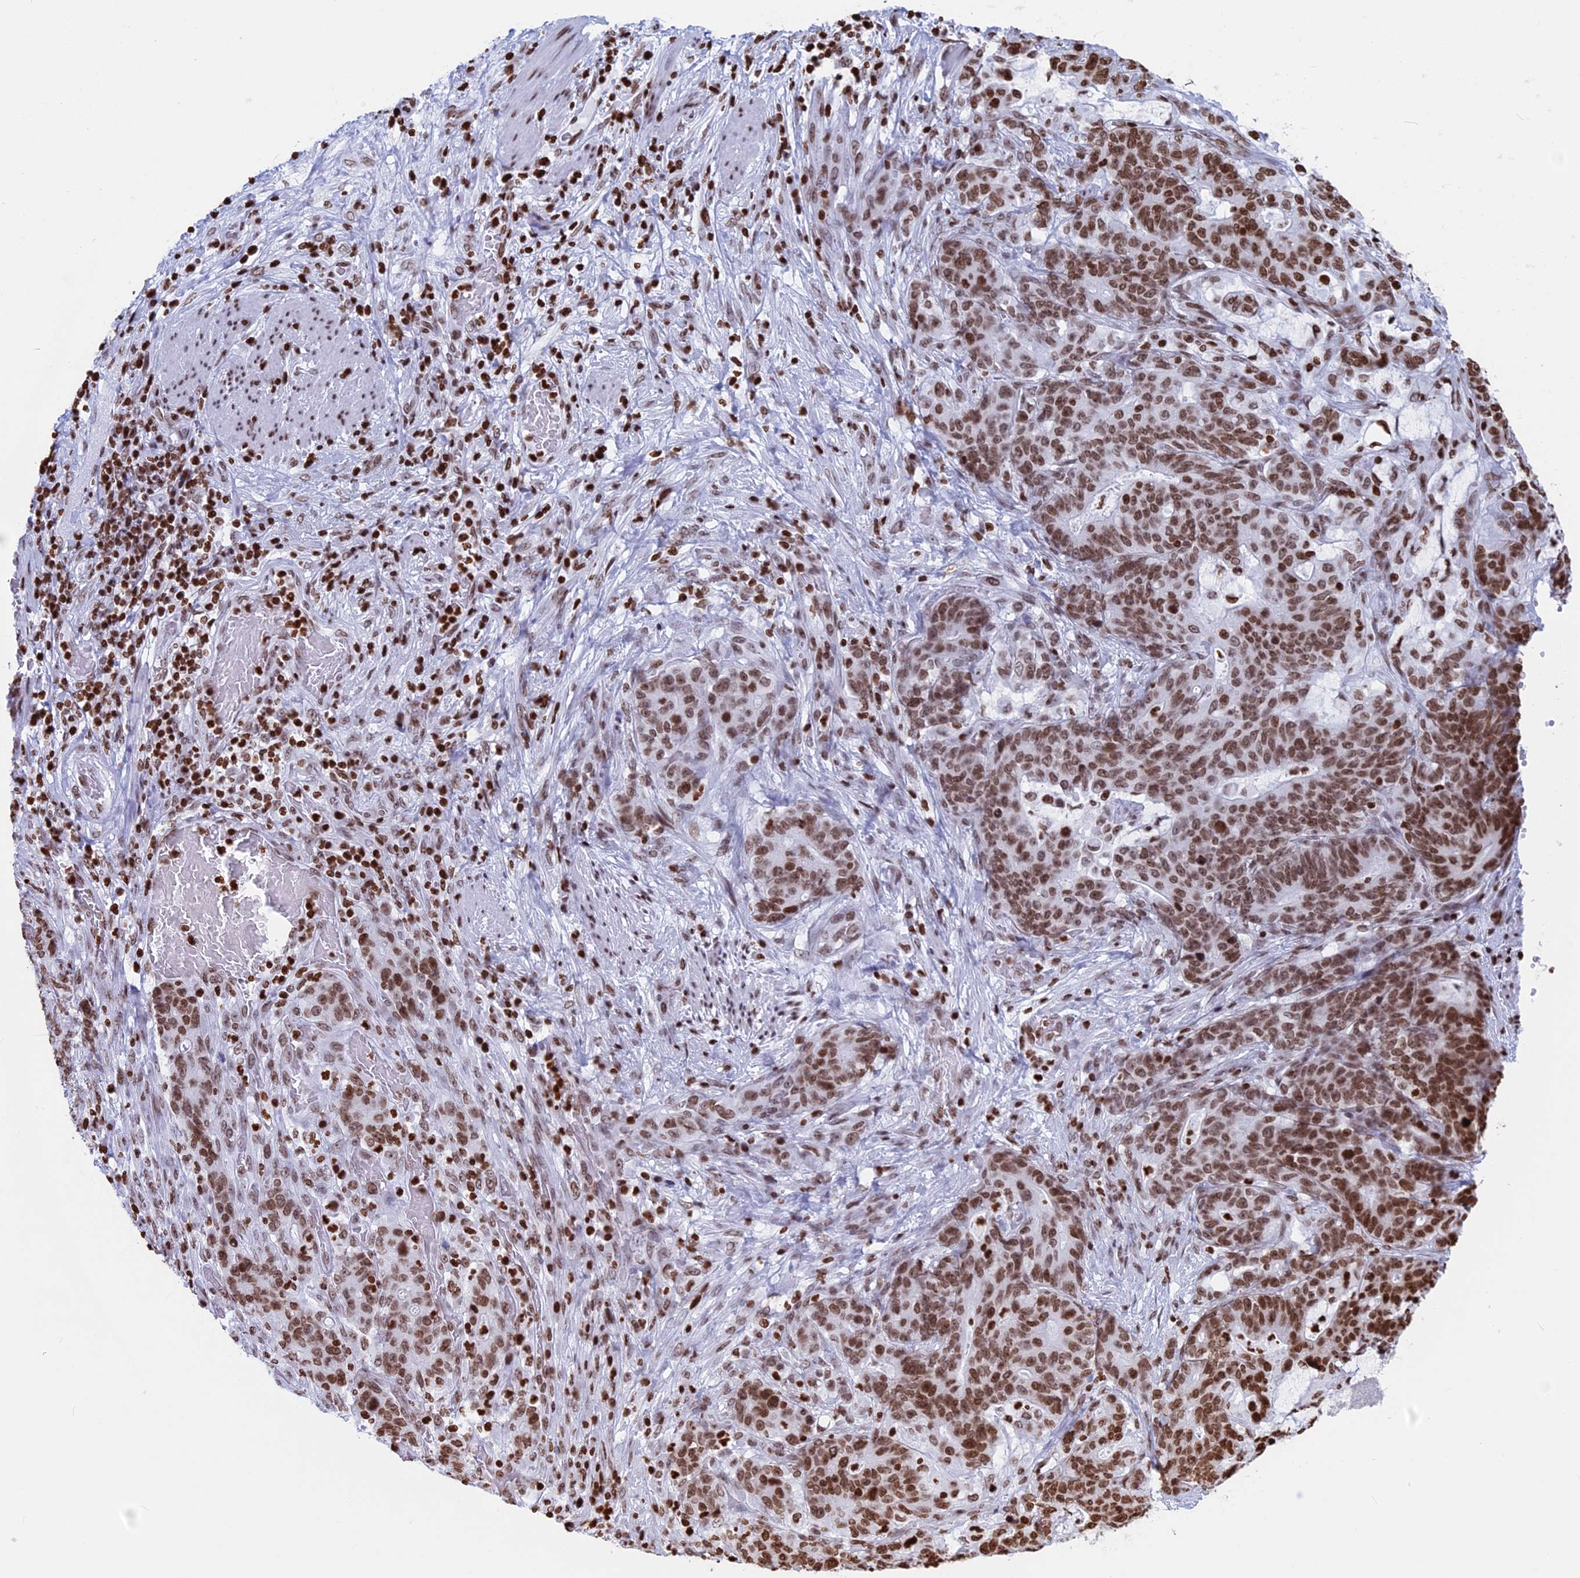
{"staining": {"intensity": "moderate", "quantity": ">75%", "location": "nuclear"}, "tissue": "stomach cancer", "cell_type": "Tumor cells", "image_type": "cancer", "snomed": [{"axis": "morphology", "description": "Normal tissue, NOS"}, {"axis": "morphology", "description": "Adenocarcinoma, NOS"}, {"axis": "topography", "description": "Stomach"}], "caption": "An immunohistochemistry (IHC) histopathology image of tumor tissue is shown. Protein staining in brown labels moderate nuclear positivity in adenocarcinoma (stomach) within tumor cells. The protein is stained brown, and the nuclei are stained in blue (DAB (3,3'-diaminobenzidine) IHC with brightfield microscopy, high magnification).", "gene": "APOBEC3A", "patient": {"sex": "female", "age": 64}}